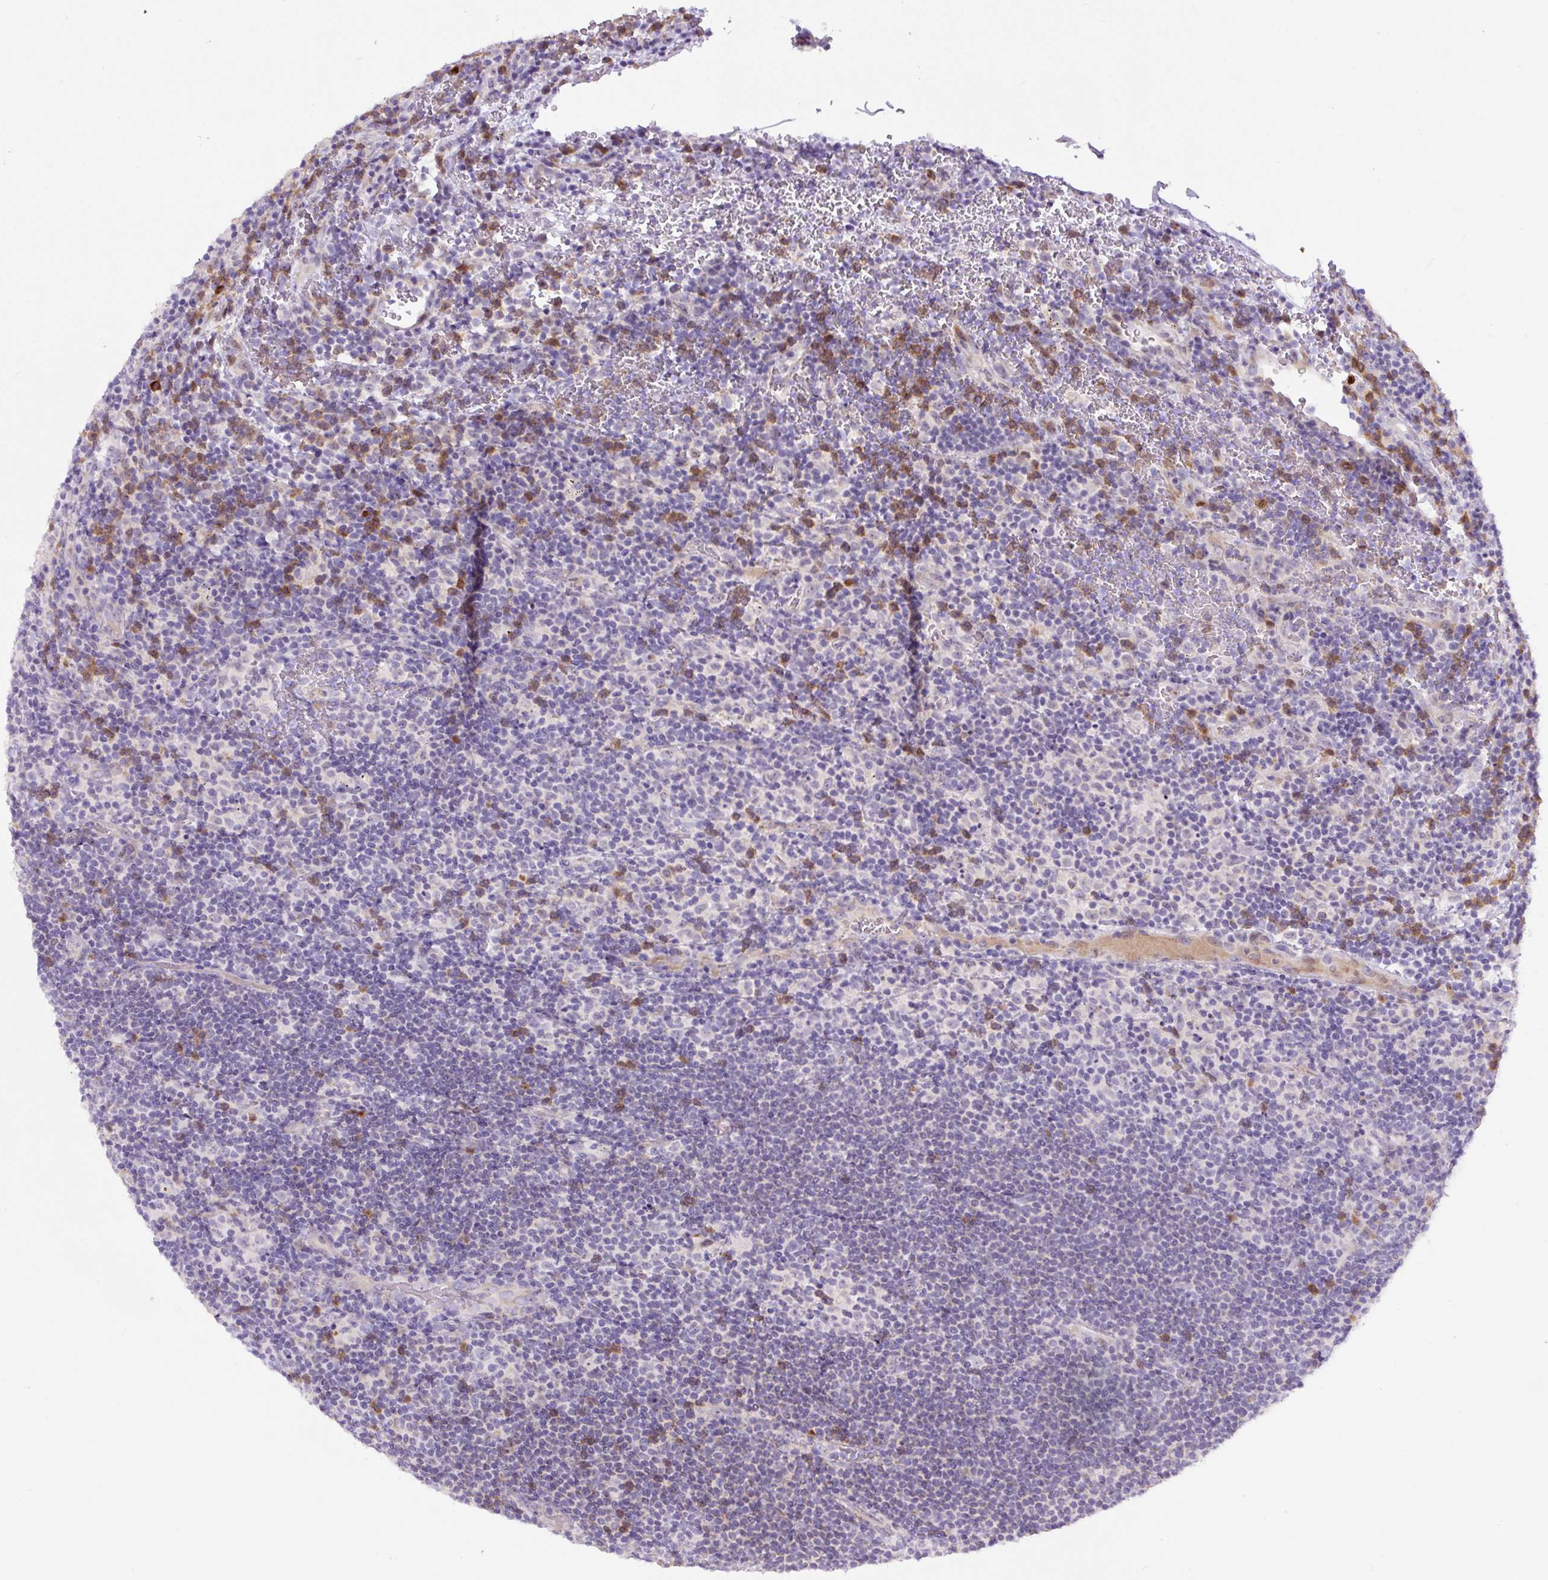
{"staining": {"intensity": "negative", "quantity": "none", "location": "none"}, "tissue": "lymphoma", "cell_type": "Tumor cells", "image_type": "cancer", "snomed": [{"axis": "morphology", "description": "Hodgkin's disease, NOS"}, {"axis": "topography", "description": "Lymph node"}], "caption": "IHC micrograph of human Hodgkin's disease stained for a protein (brown), which shows no positivity in tumor cells.", "gene": "ZNF596", "patient": {"sex": "female", "age": 57}}